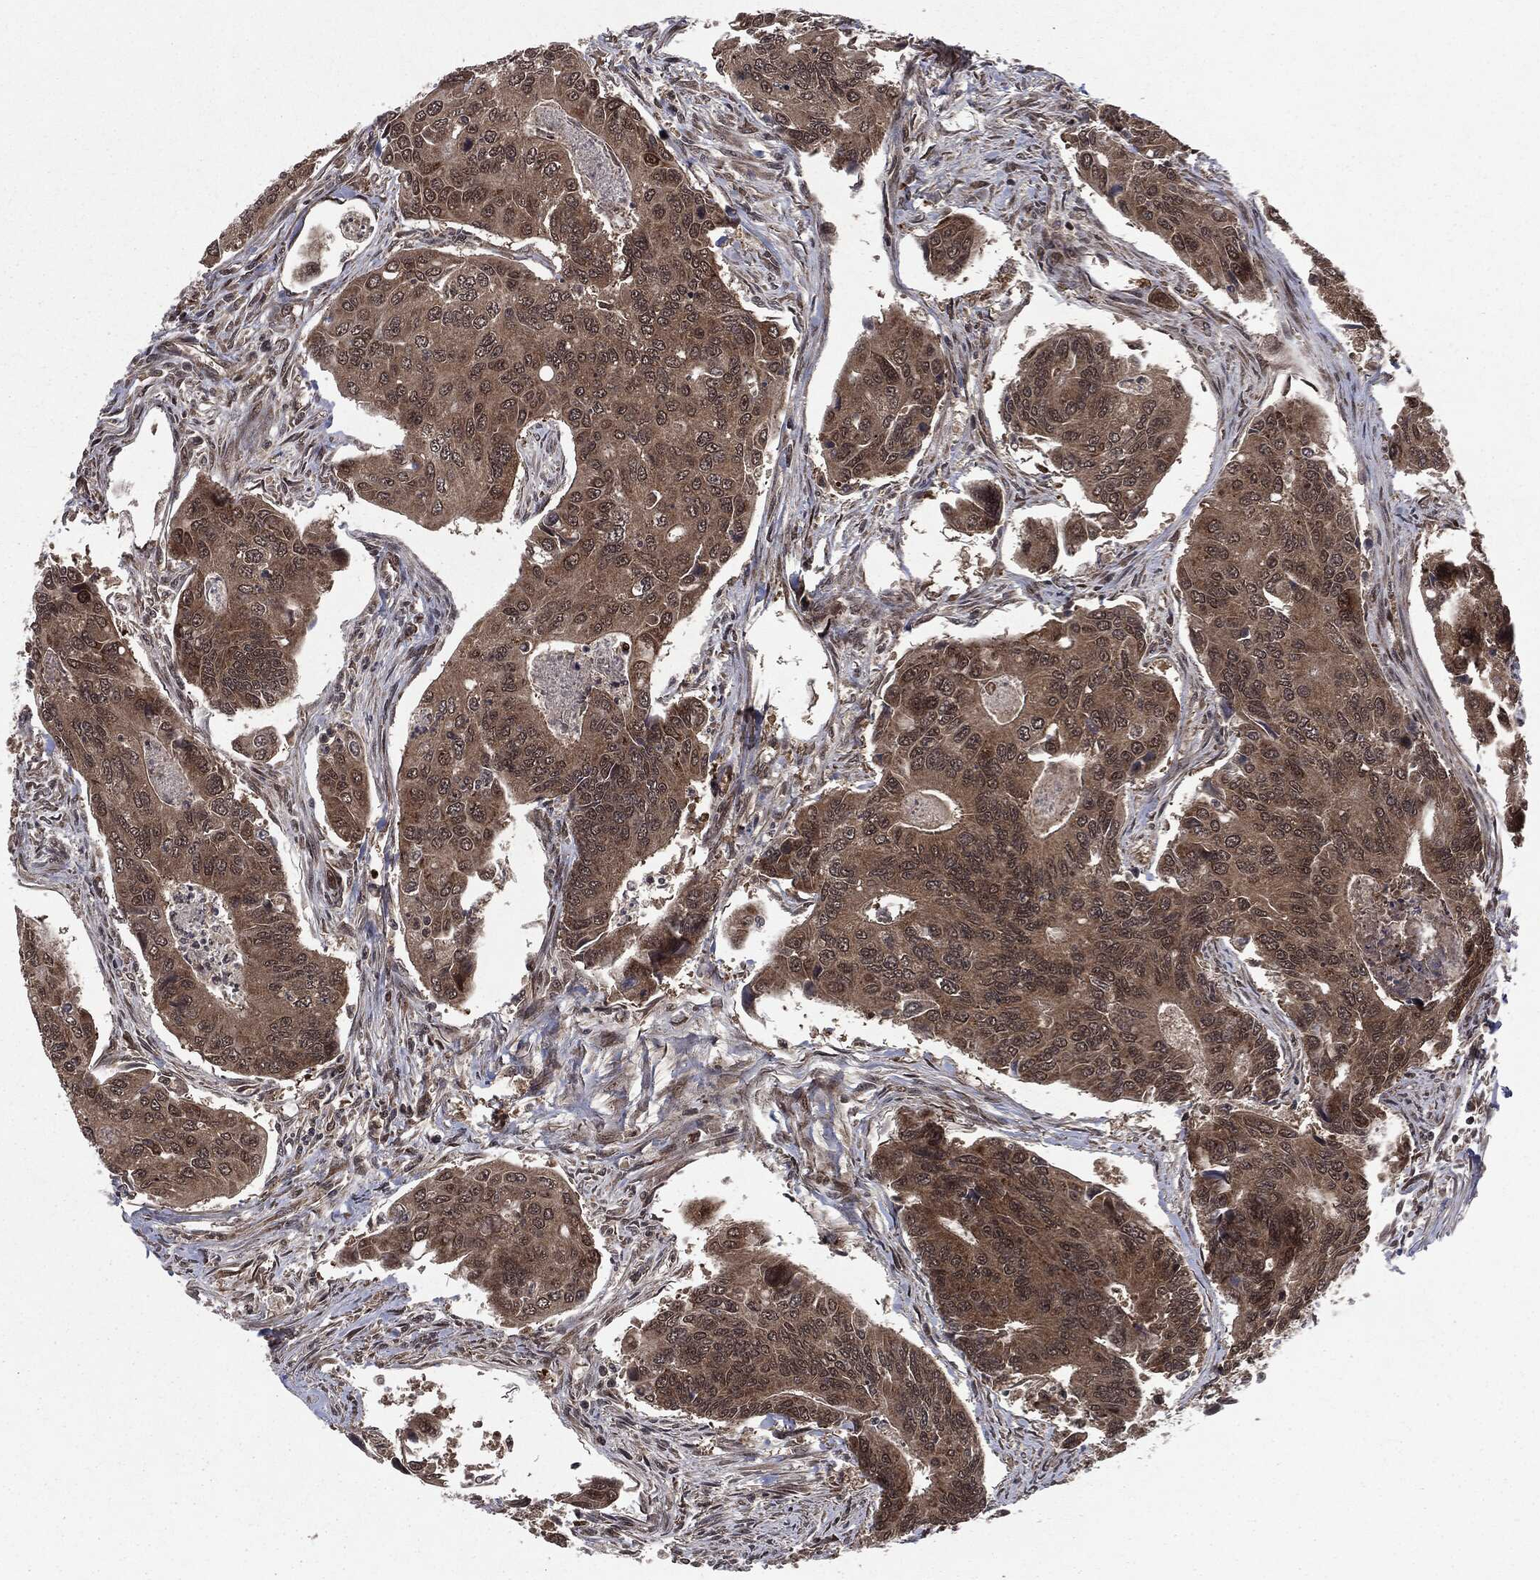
{"staining": {"intensity": "strong", "quantity": "25%-75%", "location": "cytoplasmic/membranous"}, "tissue": "colorectal cancer", "cell_type": "Tumor cells", "image_type": "cancer", "snomed": [{"axis": "morphology", "description": "Adenocarcinoma, NOS"}, {"axis": "topography", "description": "Colon"}], "caption": "Immunohistochemistry (IHC) staining of colorectal cancer, which shows high levels of strong cytoplasmic/membranous positivity in approximately 25%-75% of tumor cells indicating strong cytoplasmic/membranous protein staining. The staining was performed using DAB (3,3'-diaminobenzidine) (brown) for protein detection and nuclei were counterstained in hematoxylin (blue).", "gene": "STAU2", "patient": {"sex": "female", "age": 67}}